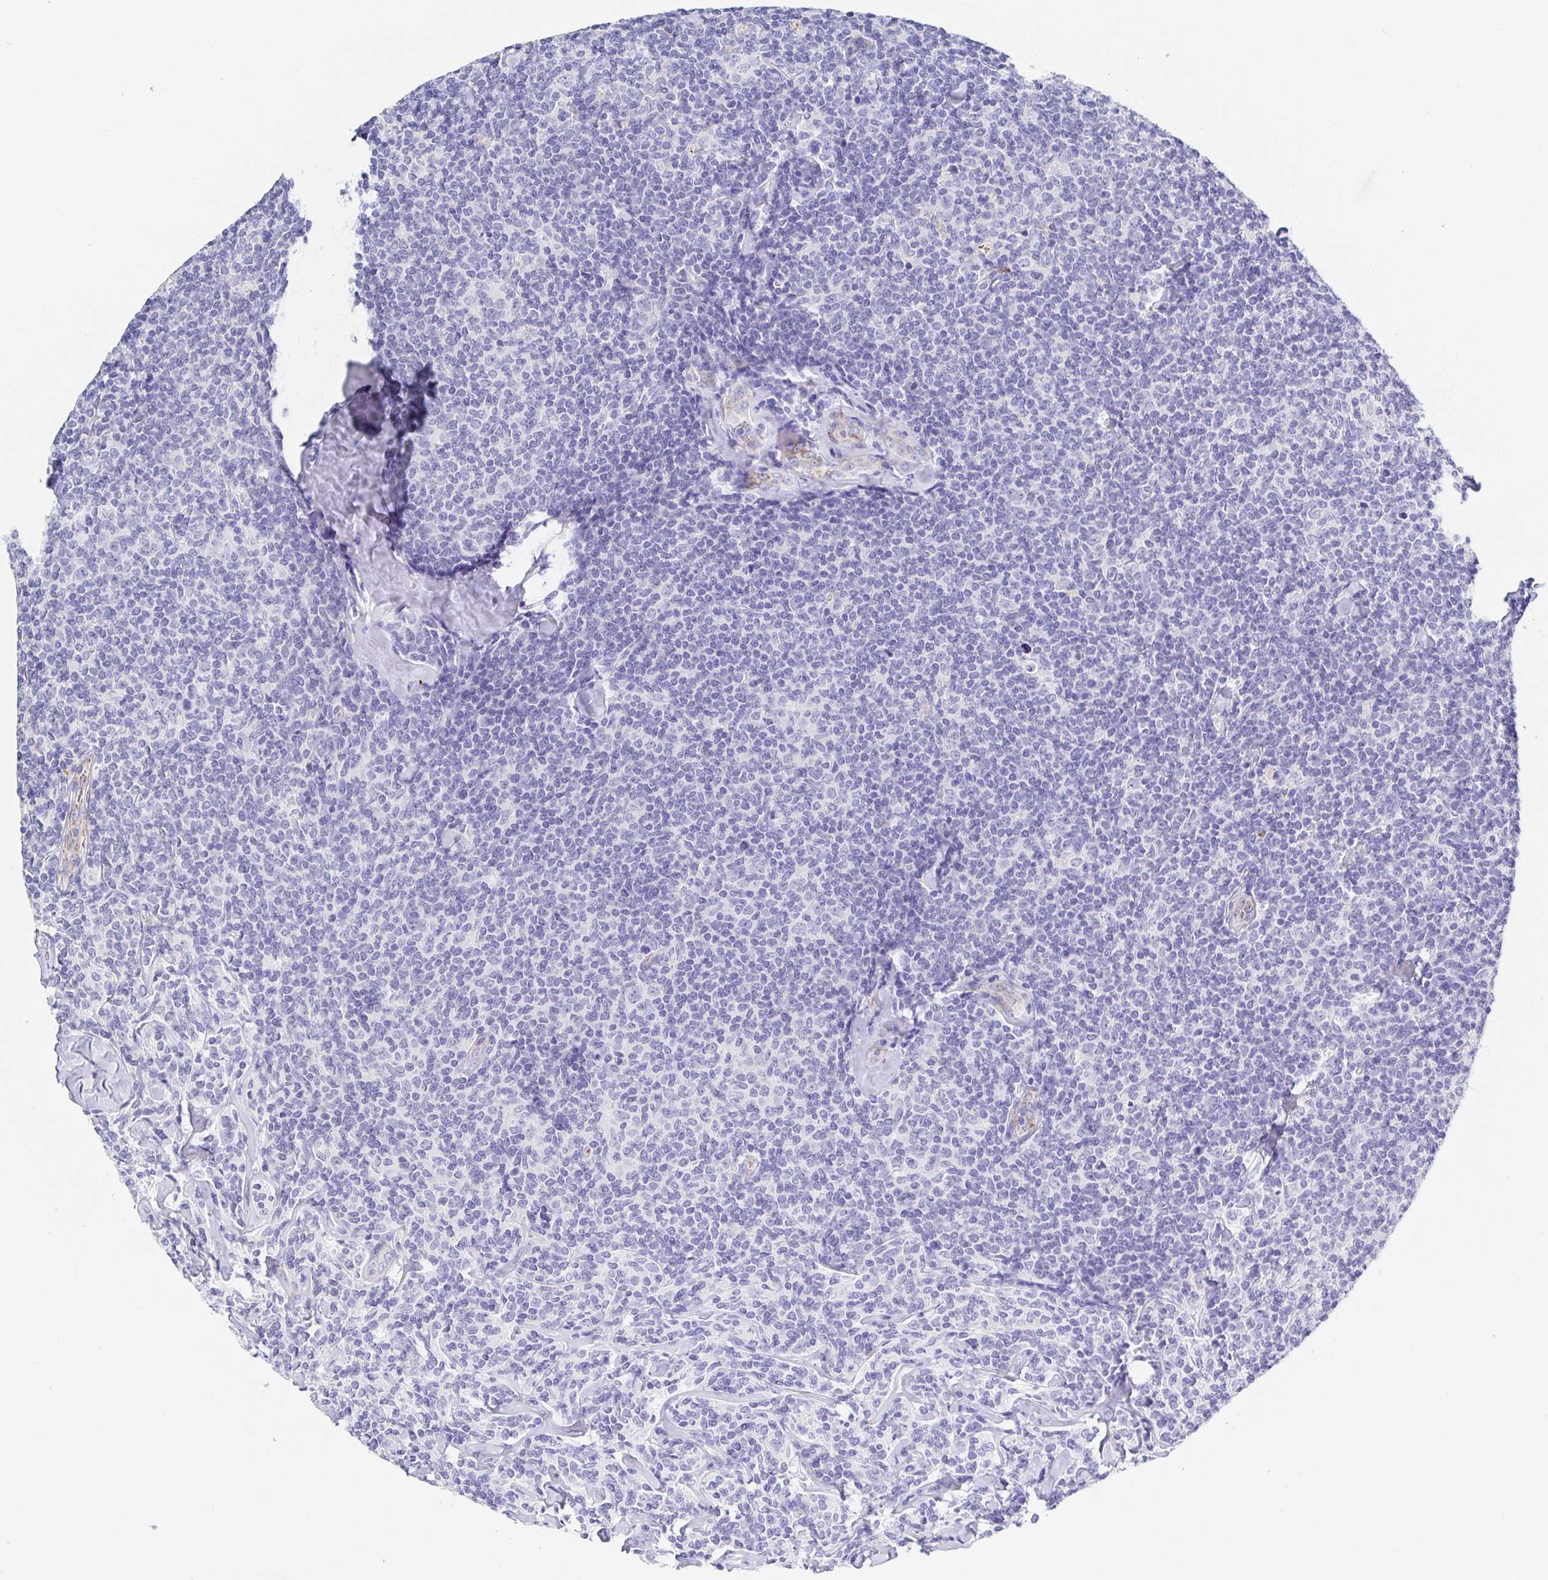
{"staining": {"intensity": "negative", "quantity": "none", "location": "none"}, "tissue": "lymphoma", "cell_type": "Tumor cells", "image_type": "cancer", "snomed": [{"axis": "morphology", "description": "Malignant lymphoma, non-Hodgkin's type, Low grade"}, {"axis": "topography", "description": "Lymph node"}], "caption": "Immunohistochemical staining of human lymphoma displays no significant staining in tumor cells.", "gene": "MAOA", "patient": {"sex": "female", "age": 56}}